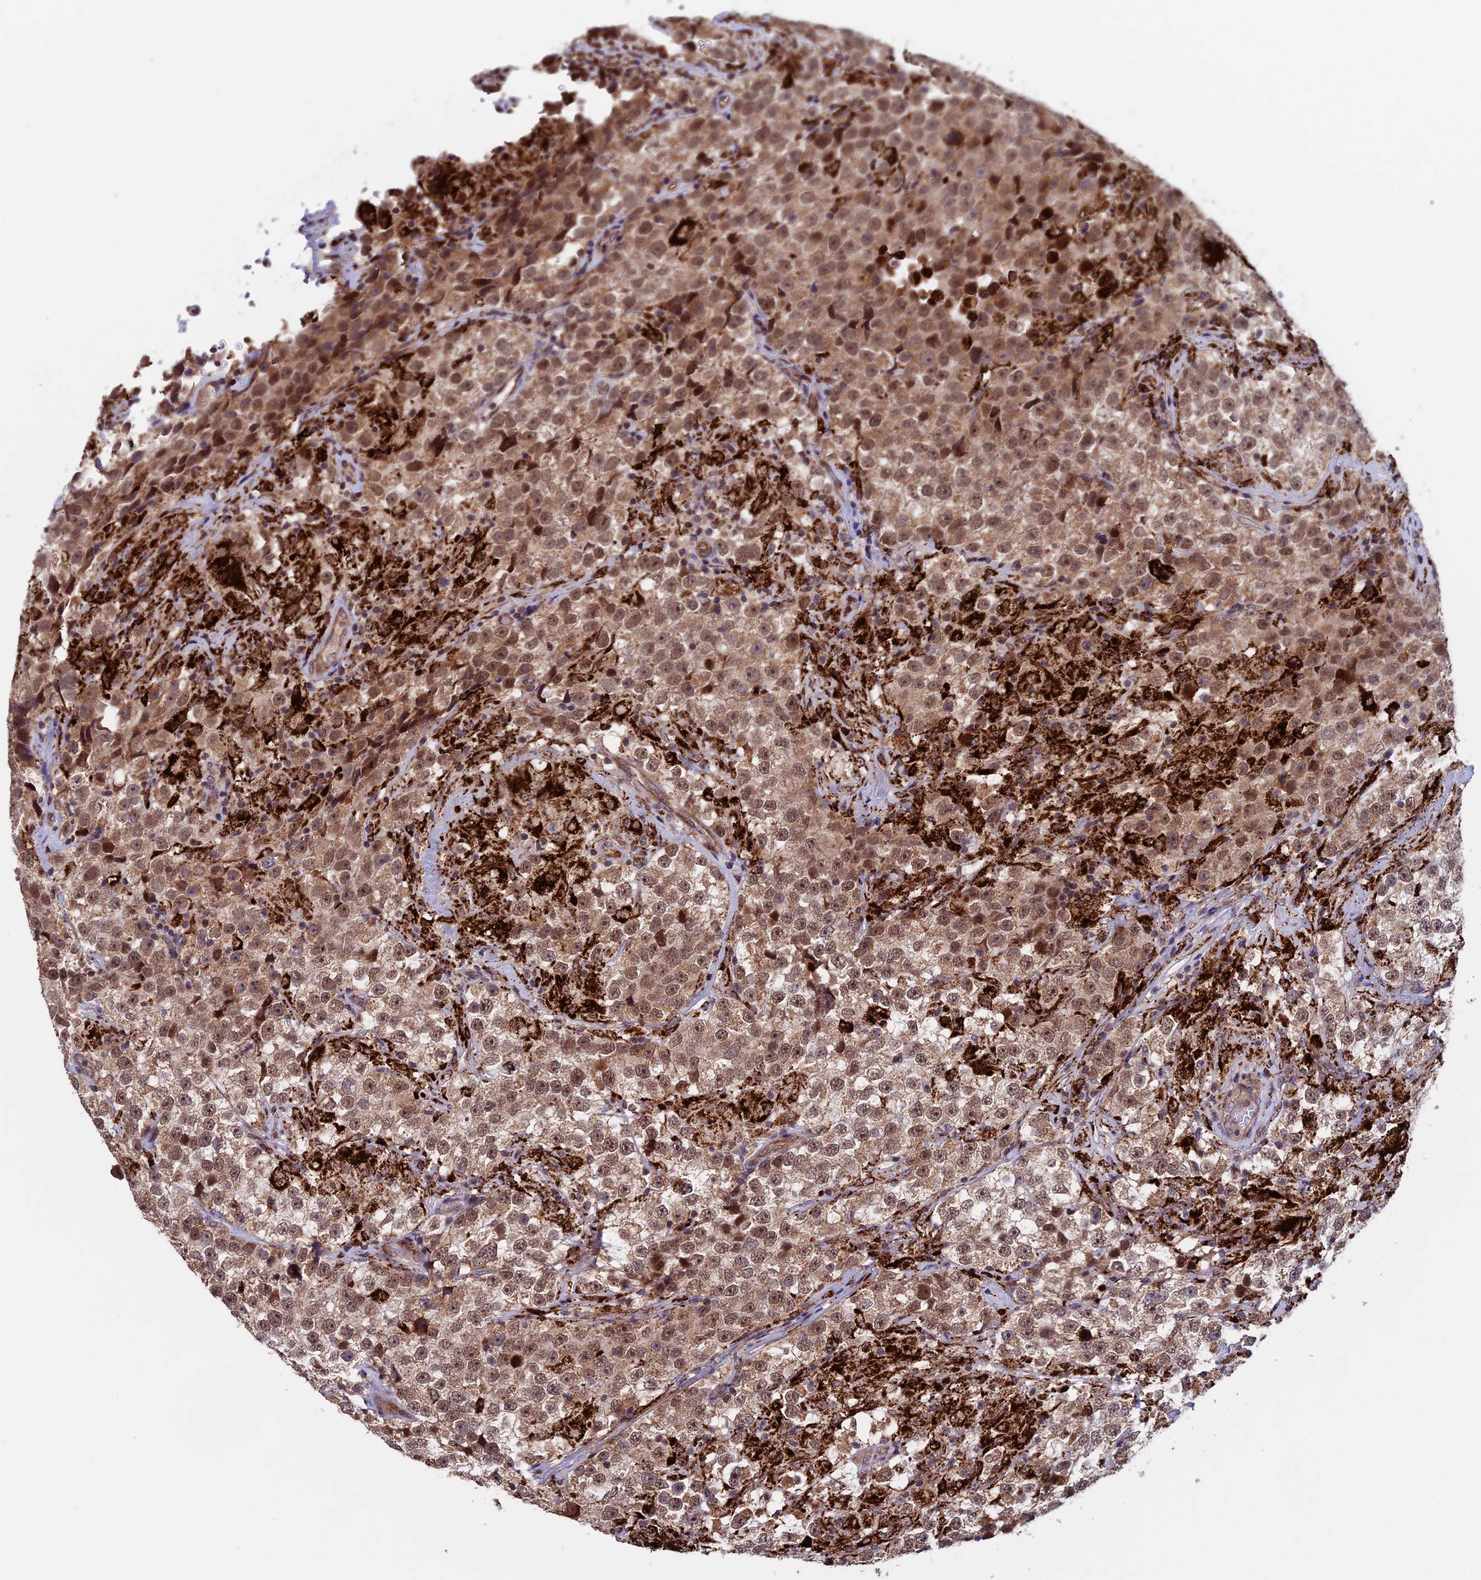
{"staining": {"intensity": "moderate", "quantity": ">75%", "location": "cytoplasmic/membranous"}, "tissue": "testis cancer", "cell_type": "Tumor cells", "image_type": "cancer", "snomed": [{"axis": "morphology", "description": "Seminoma, NOS"}, {"axis": "topography", "description": "Testis"}], "caption": "A brown stain shows moderate cytoplasmic/membranous positivity of a protein in human testis cancer tumor cells. (DAB IHC, brown staining for protein, blue staining for nuclei).", "gene": "RNF17", "patient": {"sex": "male", "age": 46}}